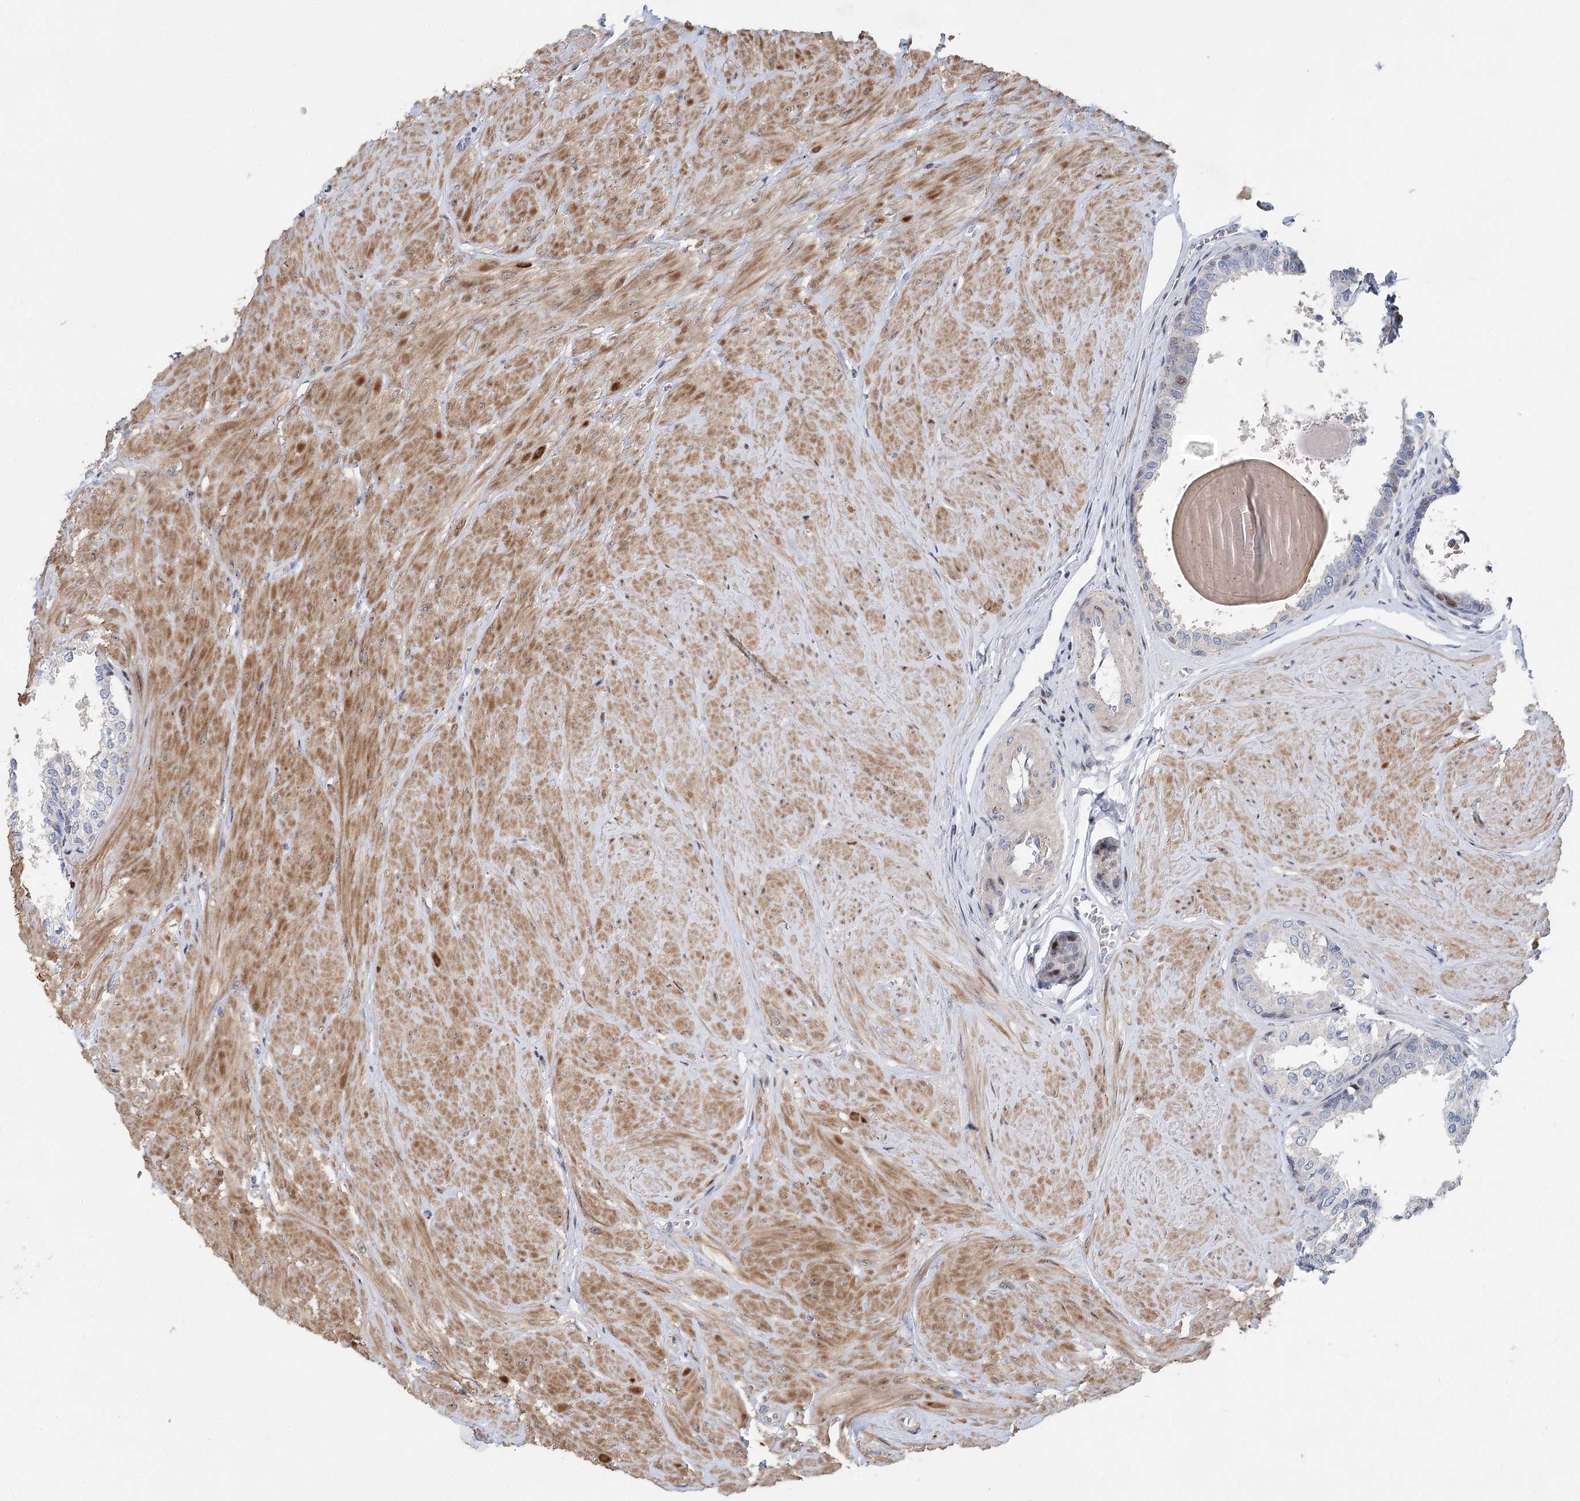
{"staining": {"intensity": "negative", "quantity": "none", "location": "none"}, "tissue": "prostate", "cell_type": "Glandular cells", "image_type": "normal", "snomed": [{"axis": "morphology", "description": "Normal tissue, NOS"}, {"axis": "topography", "description": "Prostate"}], "caption": "An immunohistochemistry image of normal prostate is shown. There is no staining in glandular cells of prostate. (IHC, brightfield microscopy, high magnification).", "gene": "CAMTA1", "patient": {"sex": "male", "age": 48}}